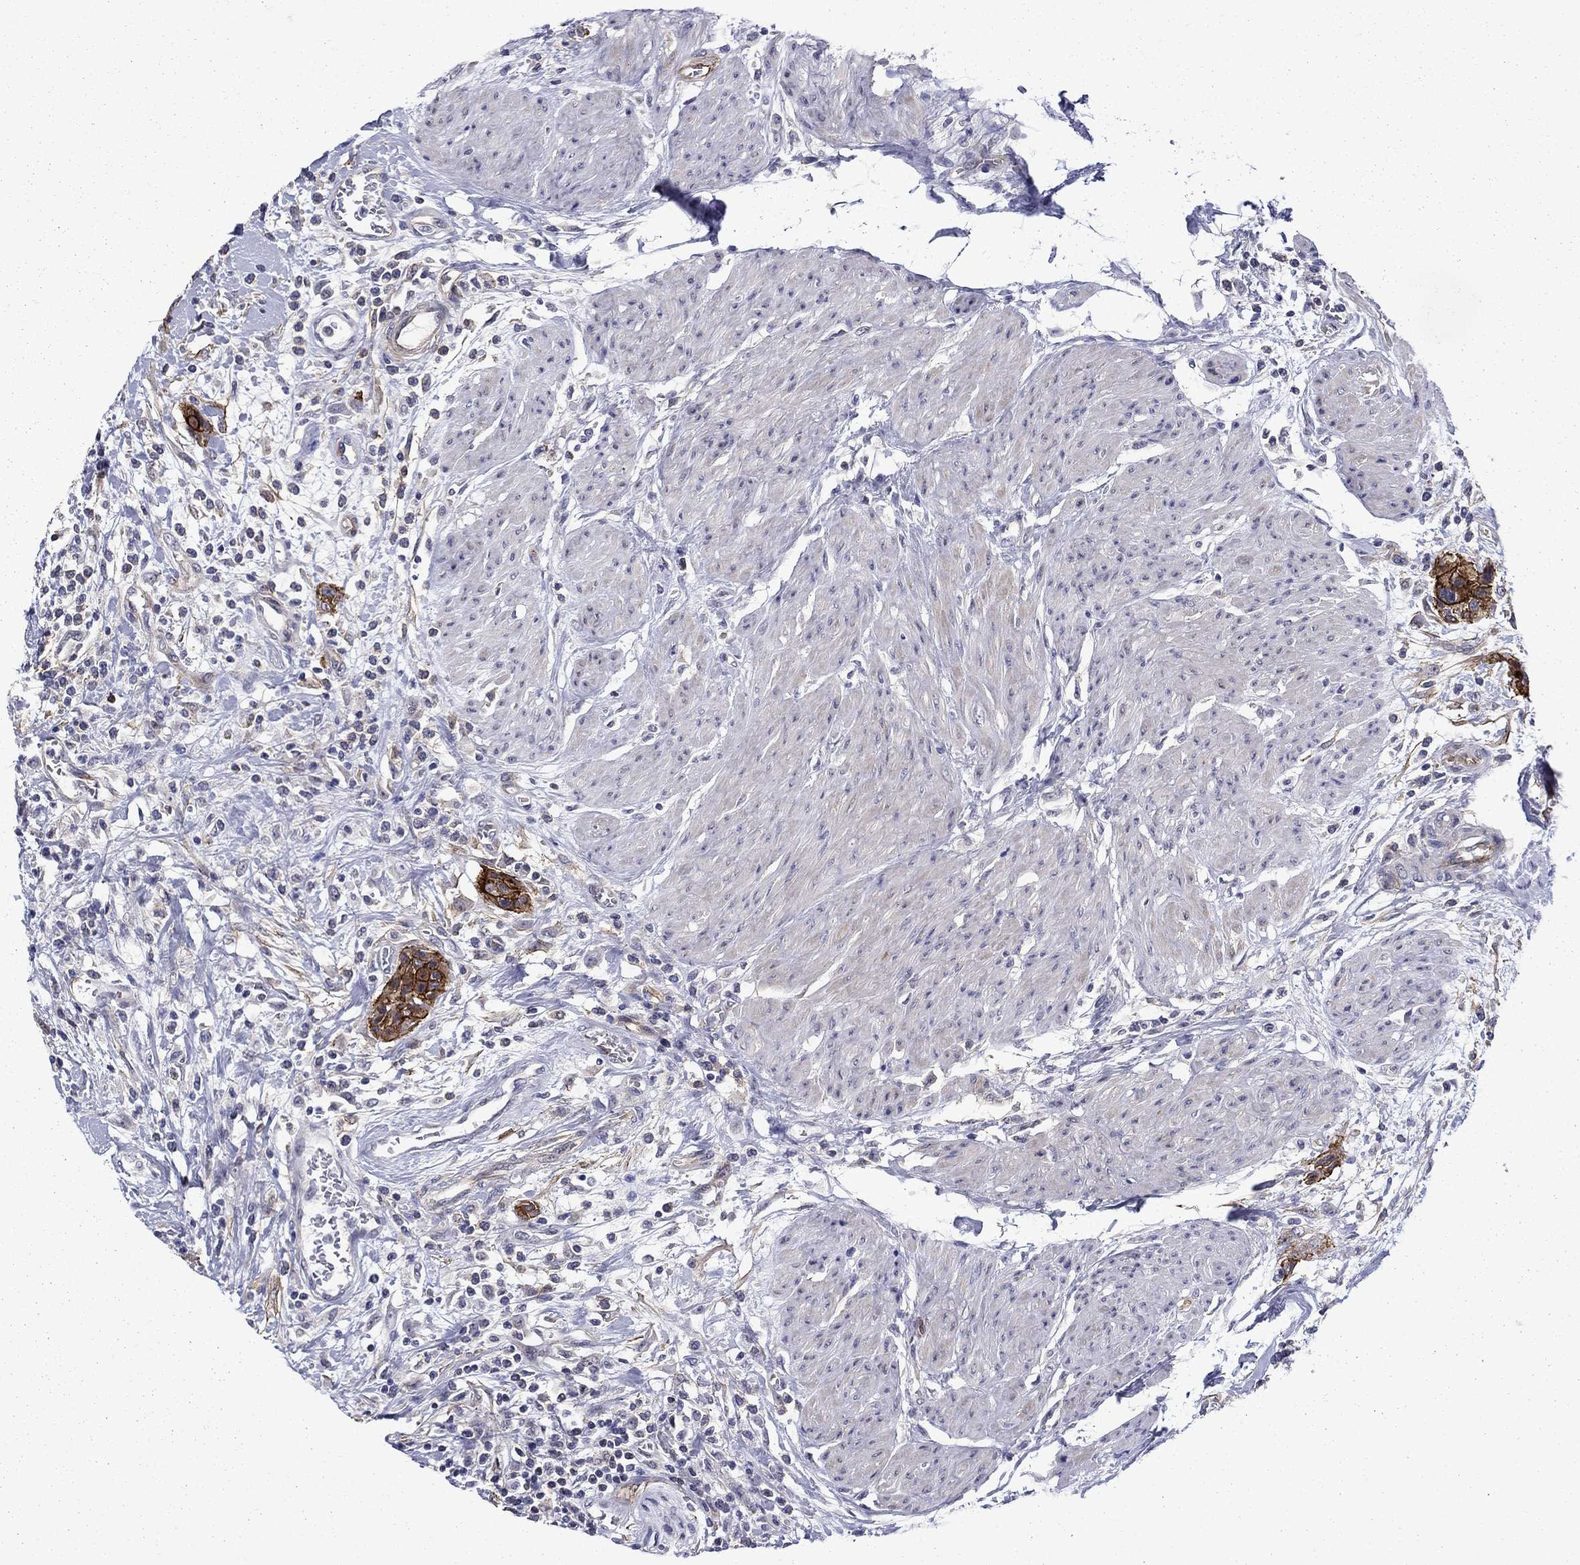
{"staining": {"intensity": "strong", "quantity": ">75%", "location": "cytoplasmic/membranous"}, "tissue": "urothelial cancer", "cell_type": "Tumor cells", "image_type": "cancer", "snomed": [{"axis": "morphology", "description": "Urothelial carcinoma, High grade"}, {"axis": "topography", "description": "Urinary bladder"}], "caption": "High-grade urothelial carcinoma was stained to show a protein in brown. There is high levels of strong cytoplasmic/membranous expression in approximately >75% of tumor cells.", "gene": "LMO7", "patient": {"sex": "male", "age": 35}}